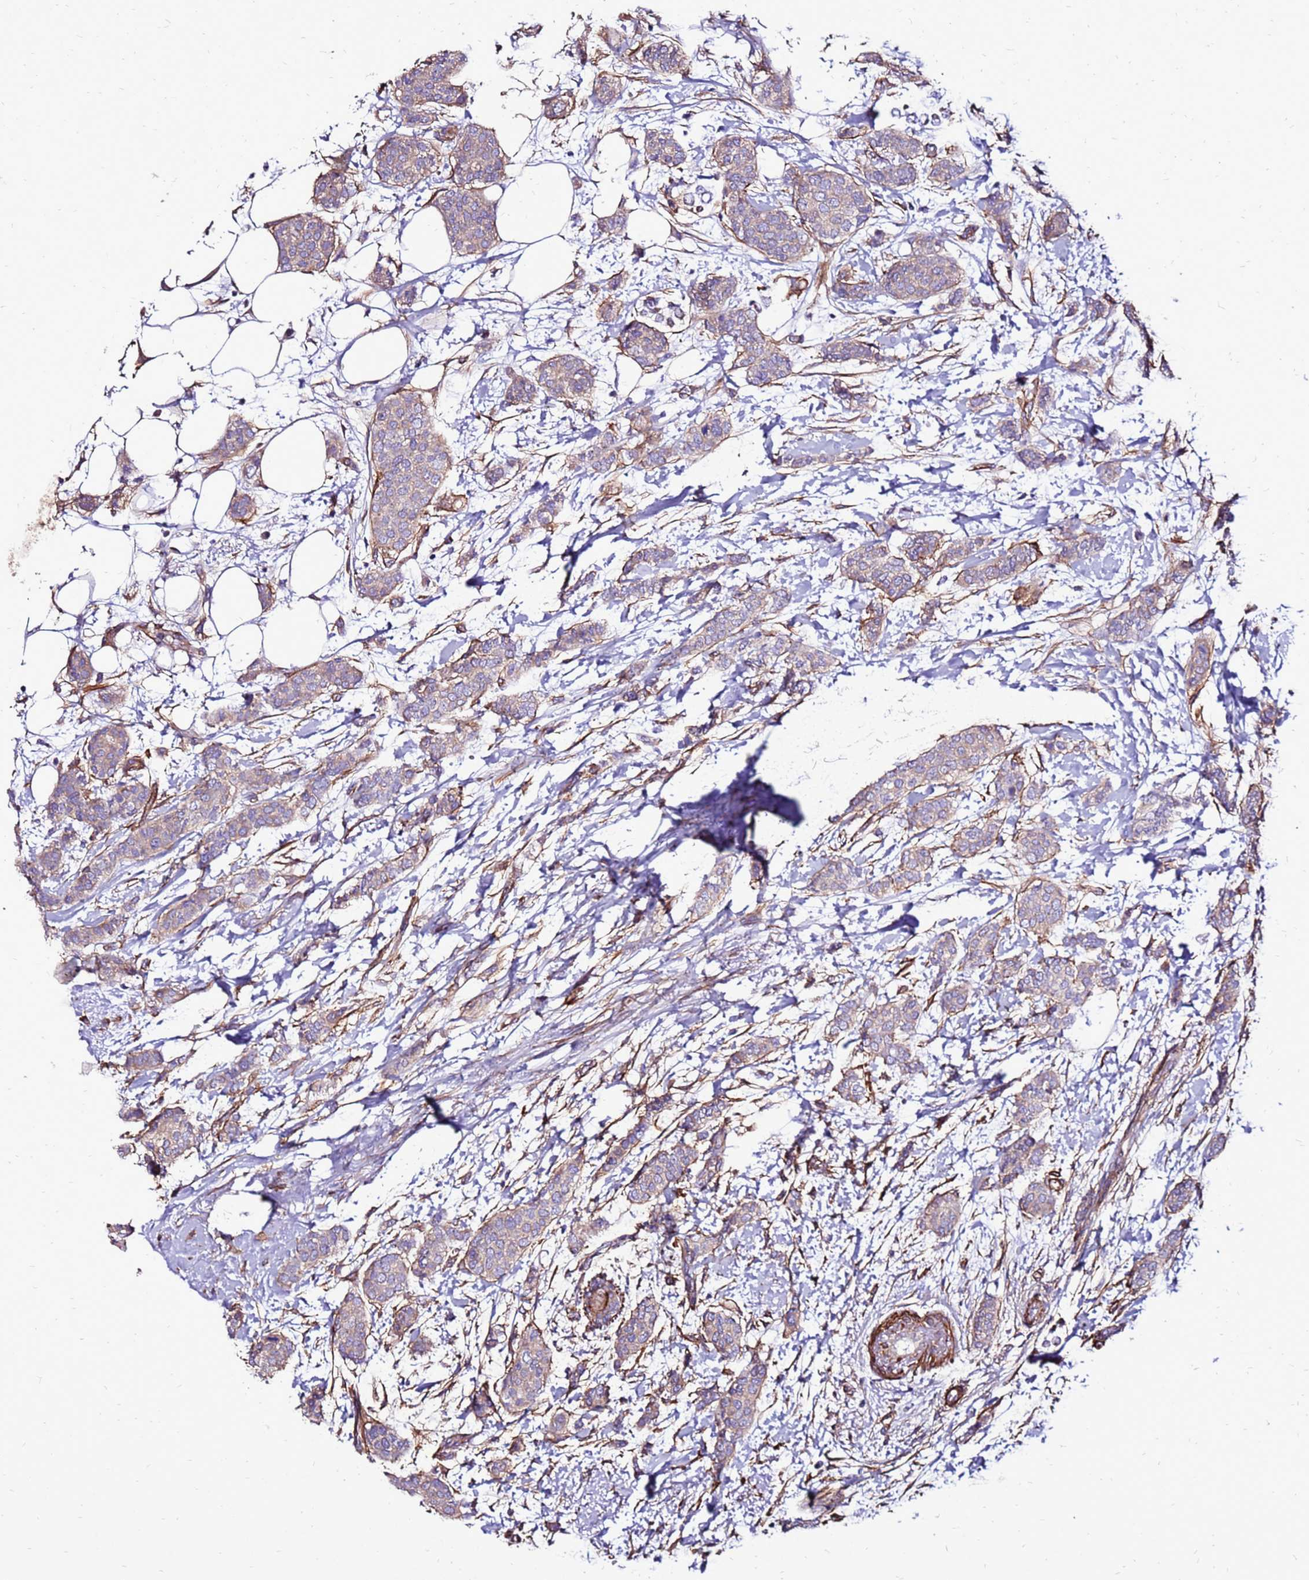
{"staining": {"intensity": "weak", "quantity": ">75%", "location": "cytoplasmic/membranous"}, "tissue": "breast cancer", "cell_type": "Tumor cells", "image_type": "cancer", "snomed": [{"axis": "morphology", "description": "Duct carcinoma"}, {"axis": "topography", "description": "Breast"}], "caption": "Breast invasive ductal carcinoma stained for a protein (brown) demonstrates weak cytoplasmic/membranous positive staining in approximately >75% of tumor cells.", "gene": "EI24", "patient": {"sex": "female", "age": 72}}